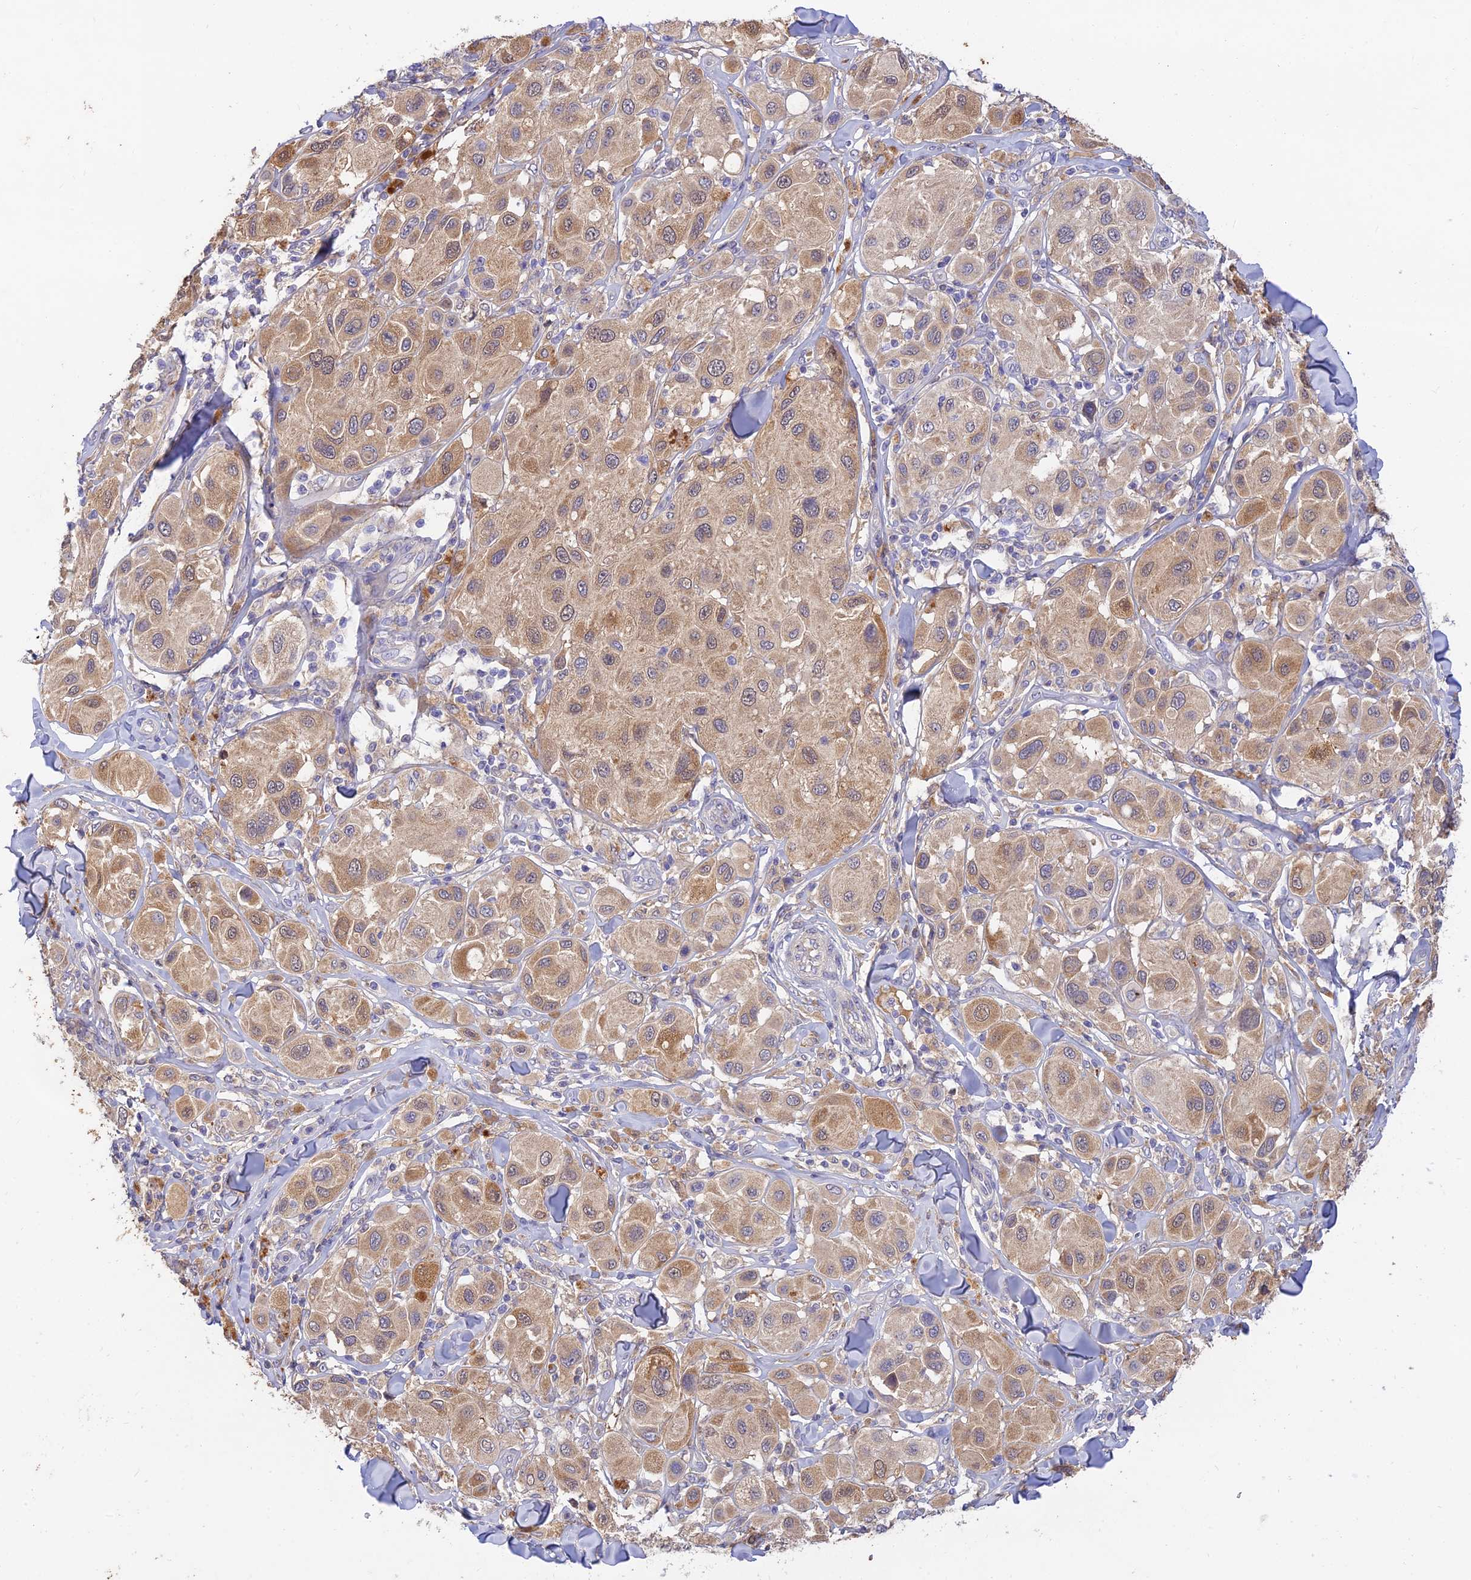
{"staining": {"intensity": "moderate", "quantity": ">75%", "location": "cytoplasmic/membranous"}, "tissue": "melanoma", "cell_type": "Tumor cells", "image_type": "cancer", "snomed": [{"axis": "morphology", "description": "Malignant melanoma, Metastatic site"}, {"axis": "topography", "description": "Skin"}], "caption": "This photomicrograph reveals immunohistochemistry (IHC) staining of human melanoma, with medium moderate cytoplasmic/membranous positivity in about >75% of tumor cells.", "gene": "ACSM5", "patient": {"sex": "male", "age": 41}}